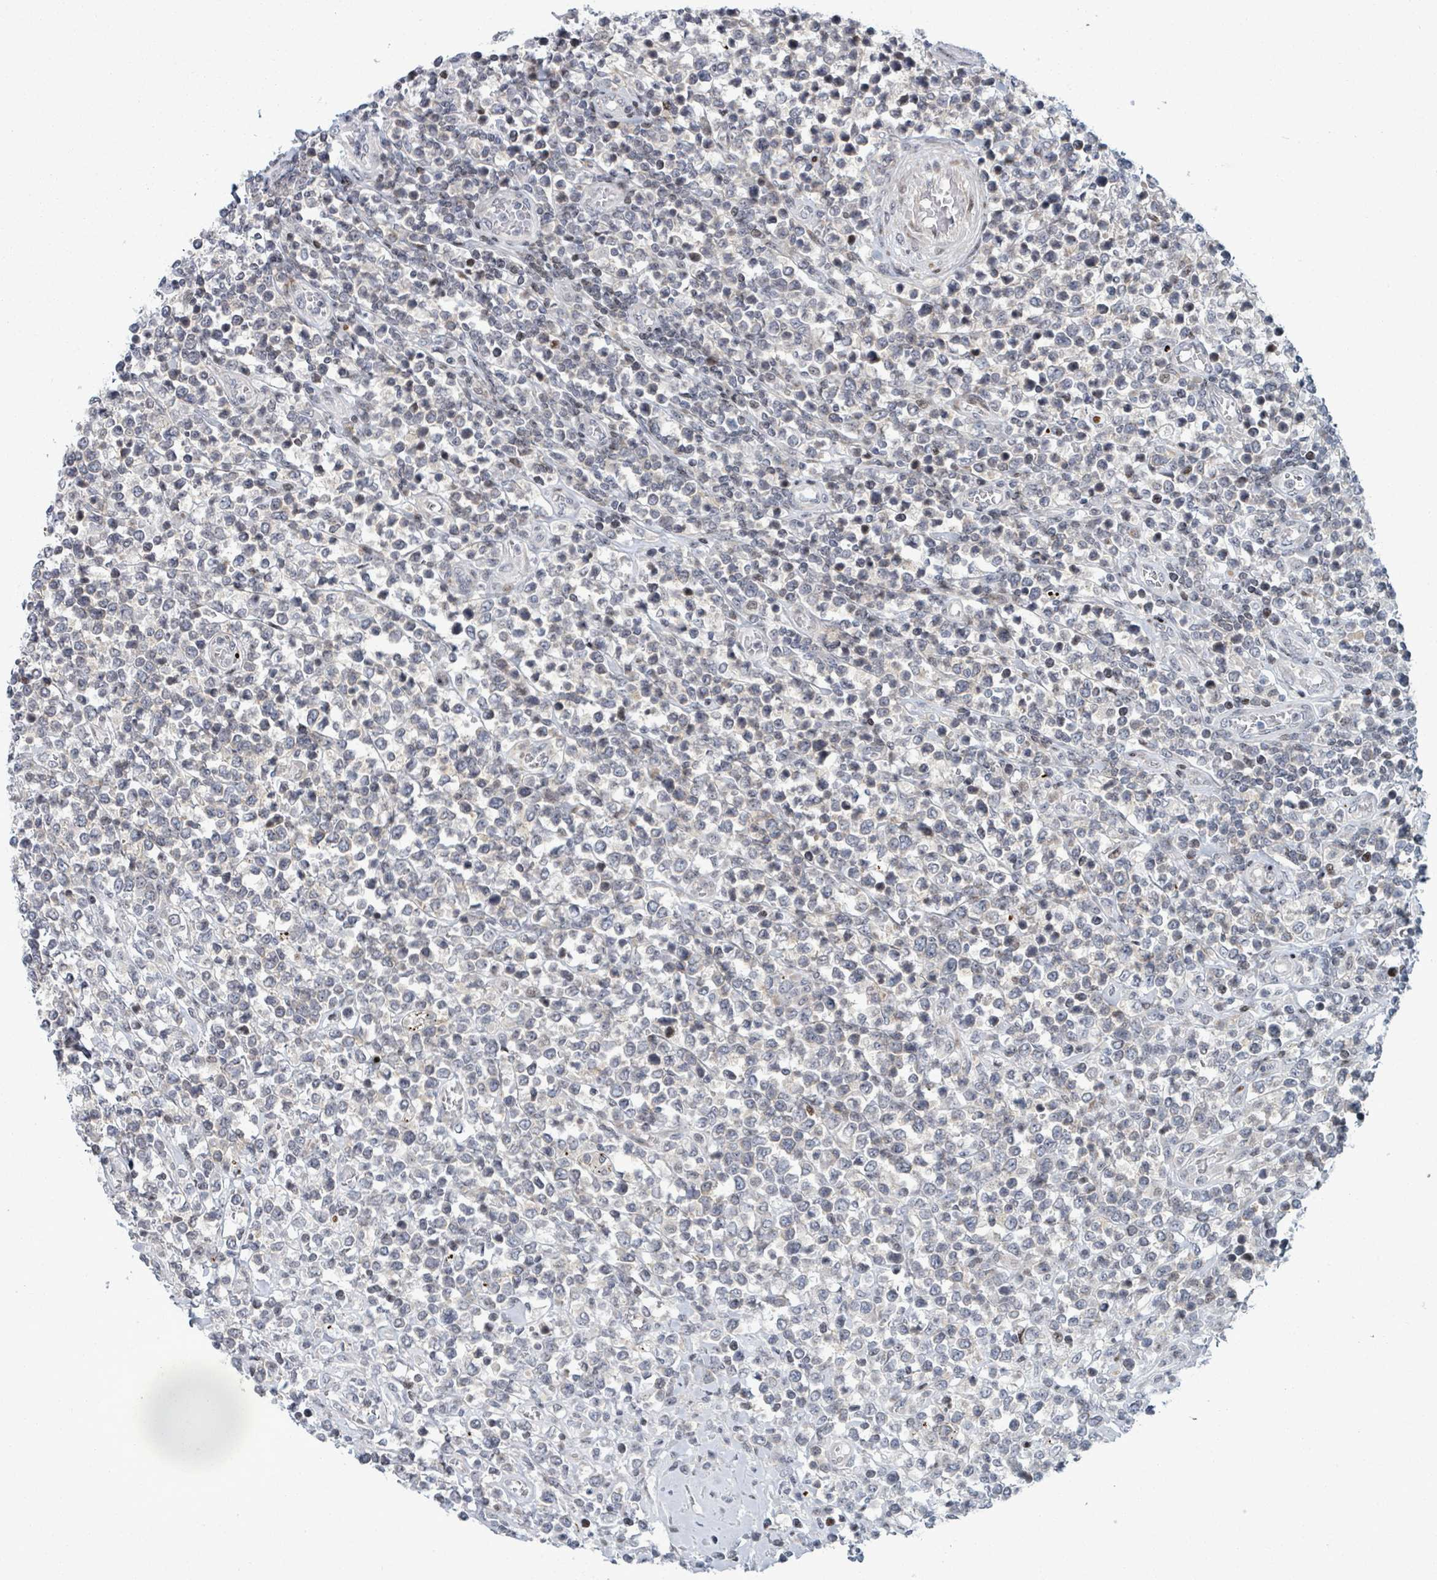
{"staining": {"intensity": "negative", "quantity": "none", "location": "none"}, "tissue": "lymphoma", "cell_type": "Tumor cells", "image_type": "cancer", "snomed": [{"axis": "morphology", "description": "Malignant lymphoma, non-Hodgkin's type, High grade"}, {"axis": "topography", "description": "Soft tissue"}], "caption": "Malignant lymphoma, non-Hodgkin's type (high-grade) was stained to show a protein in brown. There is no significant expression in tumor cells.", "gene": "FNDC4", "patient": {"sex": "female", "age": 56}}